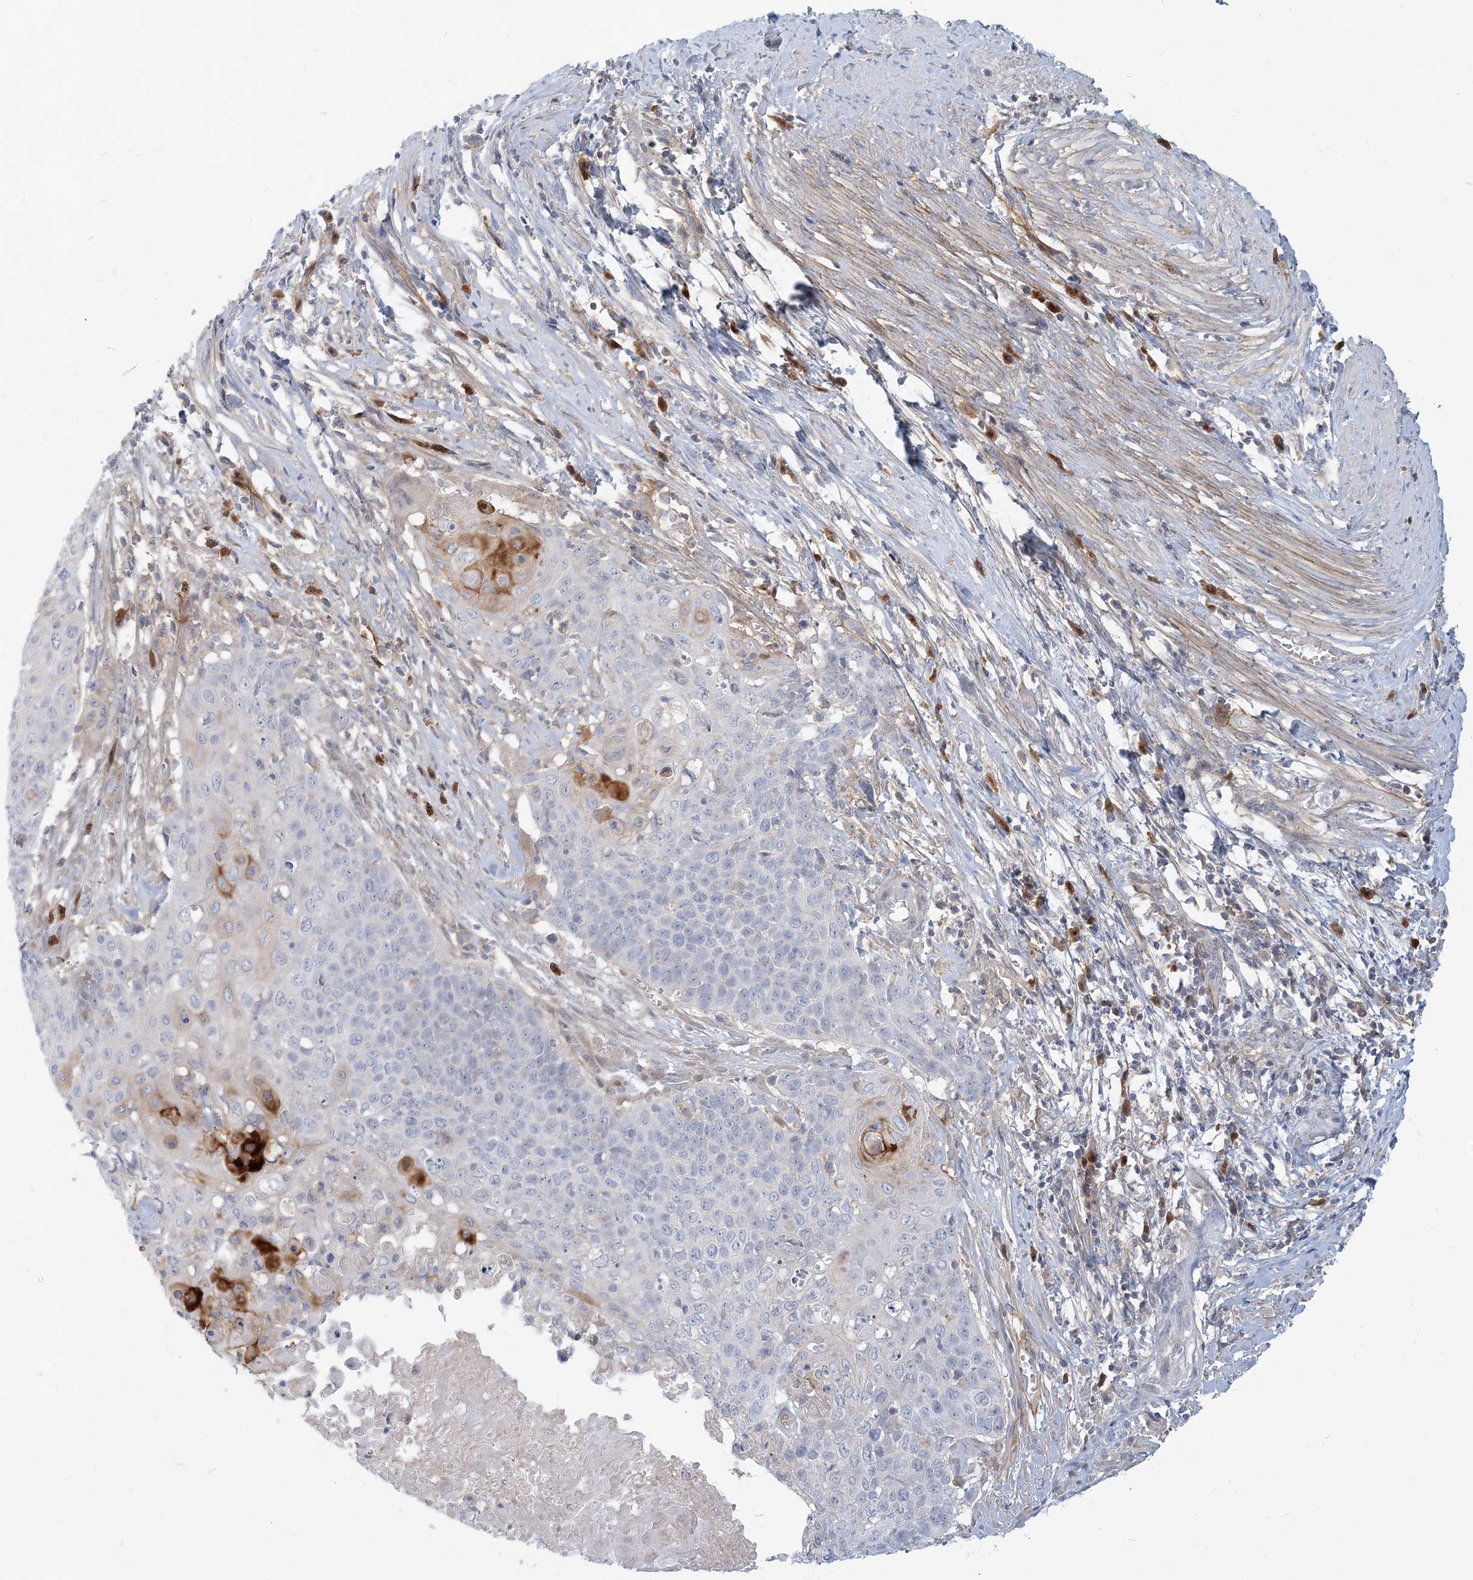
{"staining": {"intensity": "negative", "quantity": "none", "location": "none"}, "tissue": "cervical cancer", "cell_type": "Tumor cells", "image_type": "cancer", "snomed": [{"axis": "morphology", "description": "Squamous cell carcinoma, NOS"}, {"axis": "topography", "description": "Cervix"}], "caption": "Immunohistochemistry histopathology image of neoplastic tissue: human cervical squamous cell carcinoma stained with DAB demonstrates no significant protein expression in tumor cells. Brightfield microscopy of immunohistochemistry (IHC) stained with DAB (3,3'-diaminobenzidine) (brown) and hematoxylin (blue), captured at high magnification.", "gene": "GMPPA", "patient": {"sex": "female", "age": 39}}